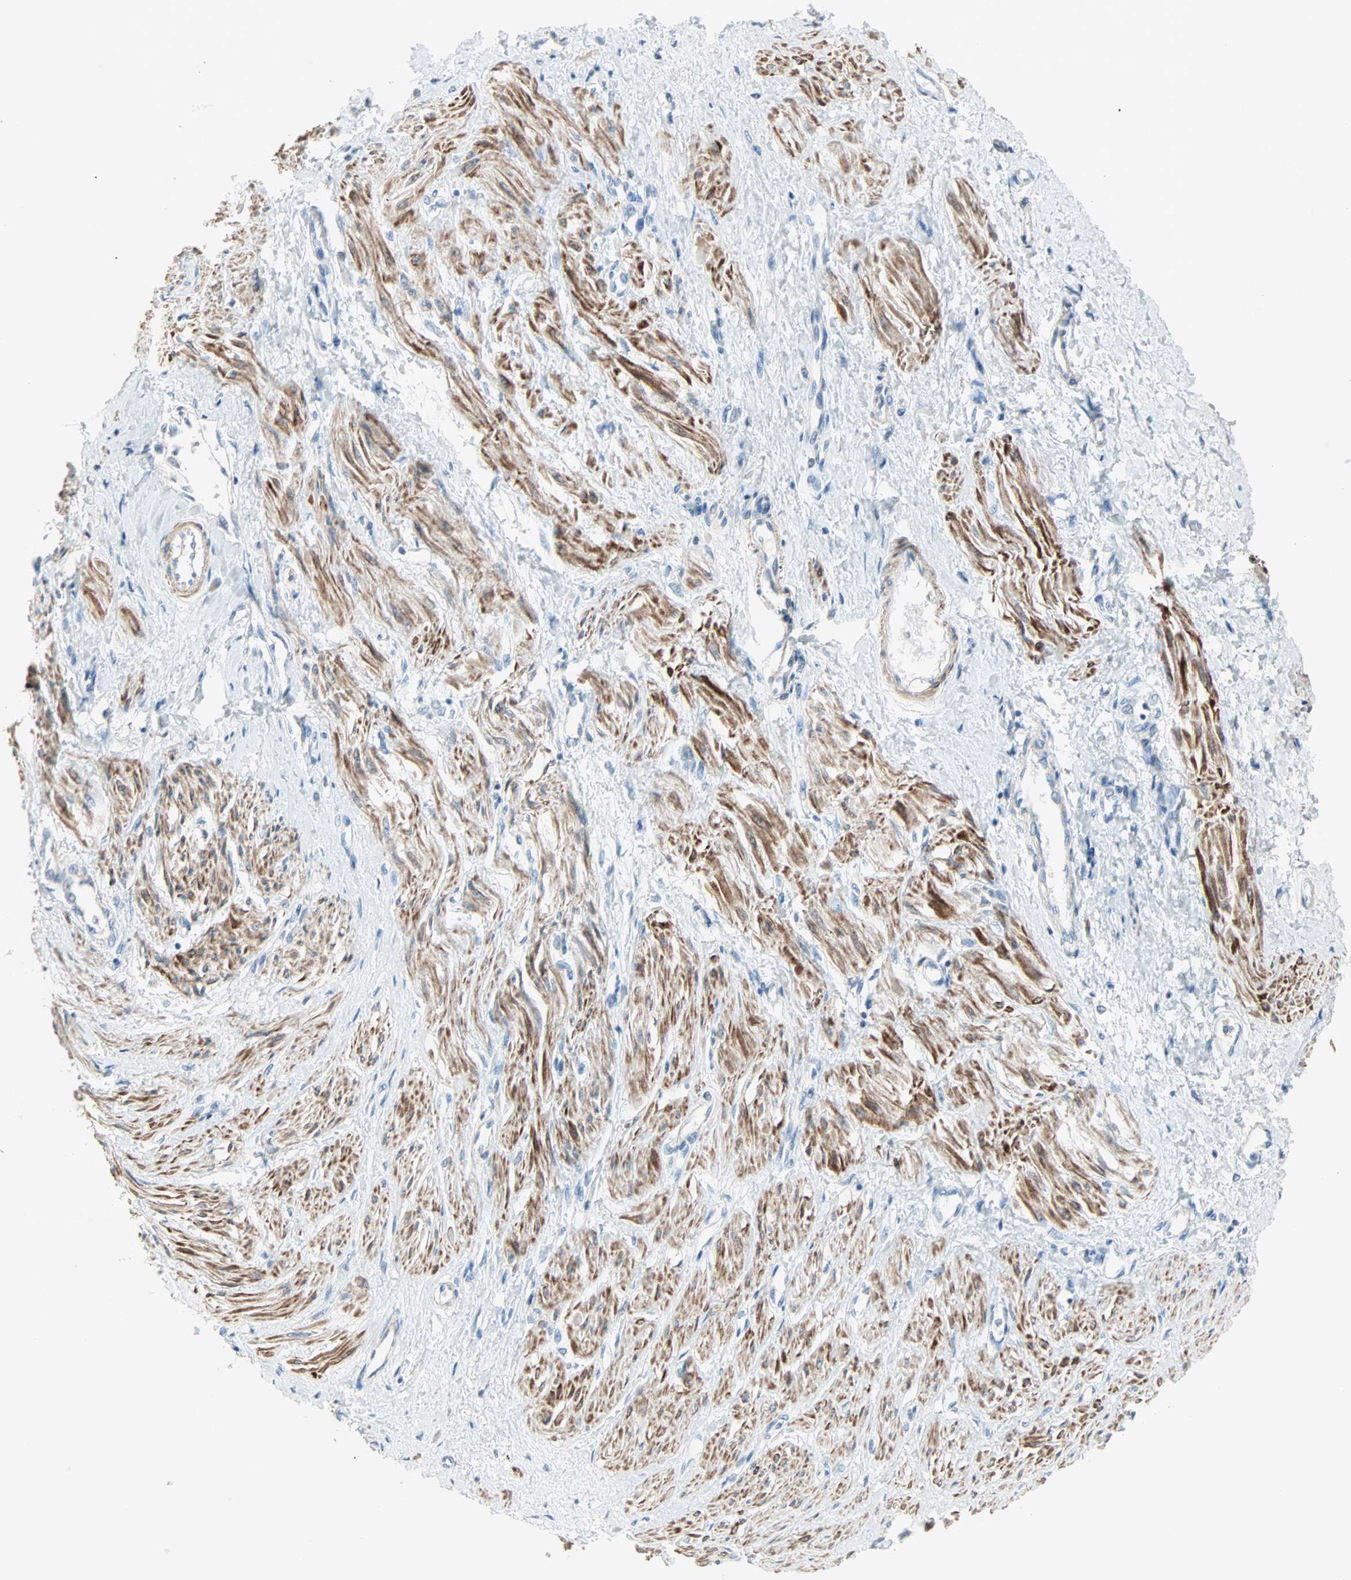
{"staining": {"intensity": "moderate", "quantity": ">75%", "location": "cytoplasmic/membranous"}, "tissue": "smooth muscle", "cell_type": "Smooth muscle cells", "image_type": "normal", "snomed": [{"axis": "morphology", "description": "Normal tissue, NOS"}, {"axis": "topography", "description": "Smooth muscle"}, {"axis": "topography", "description": "Uterus"}], "caption": "Human smooth muscle stained for a protein (brown) exhibits moderate cytoplasmic/membranous positive staining in about >75% of smooth muscle cells.", "gene": "ACVRL1", "patient": {"sex": "female", "age": 39}}